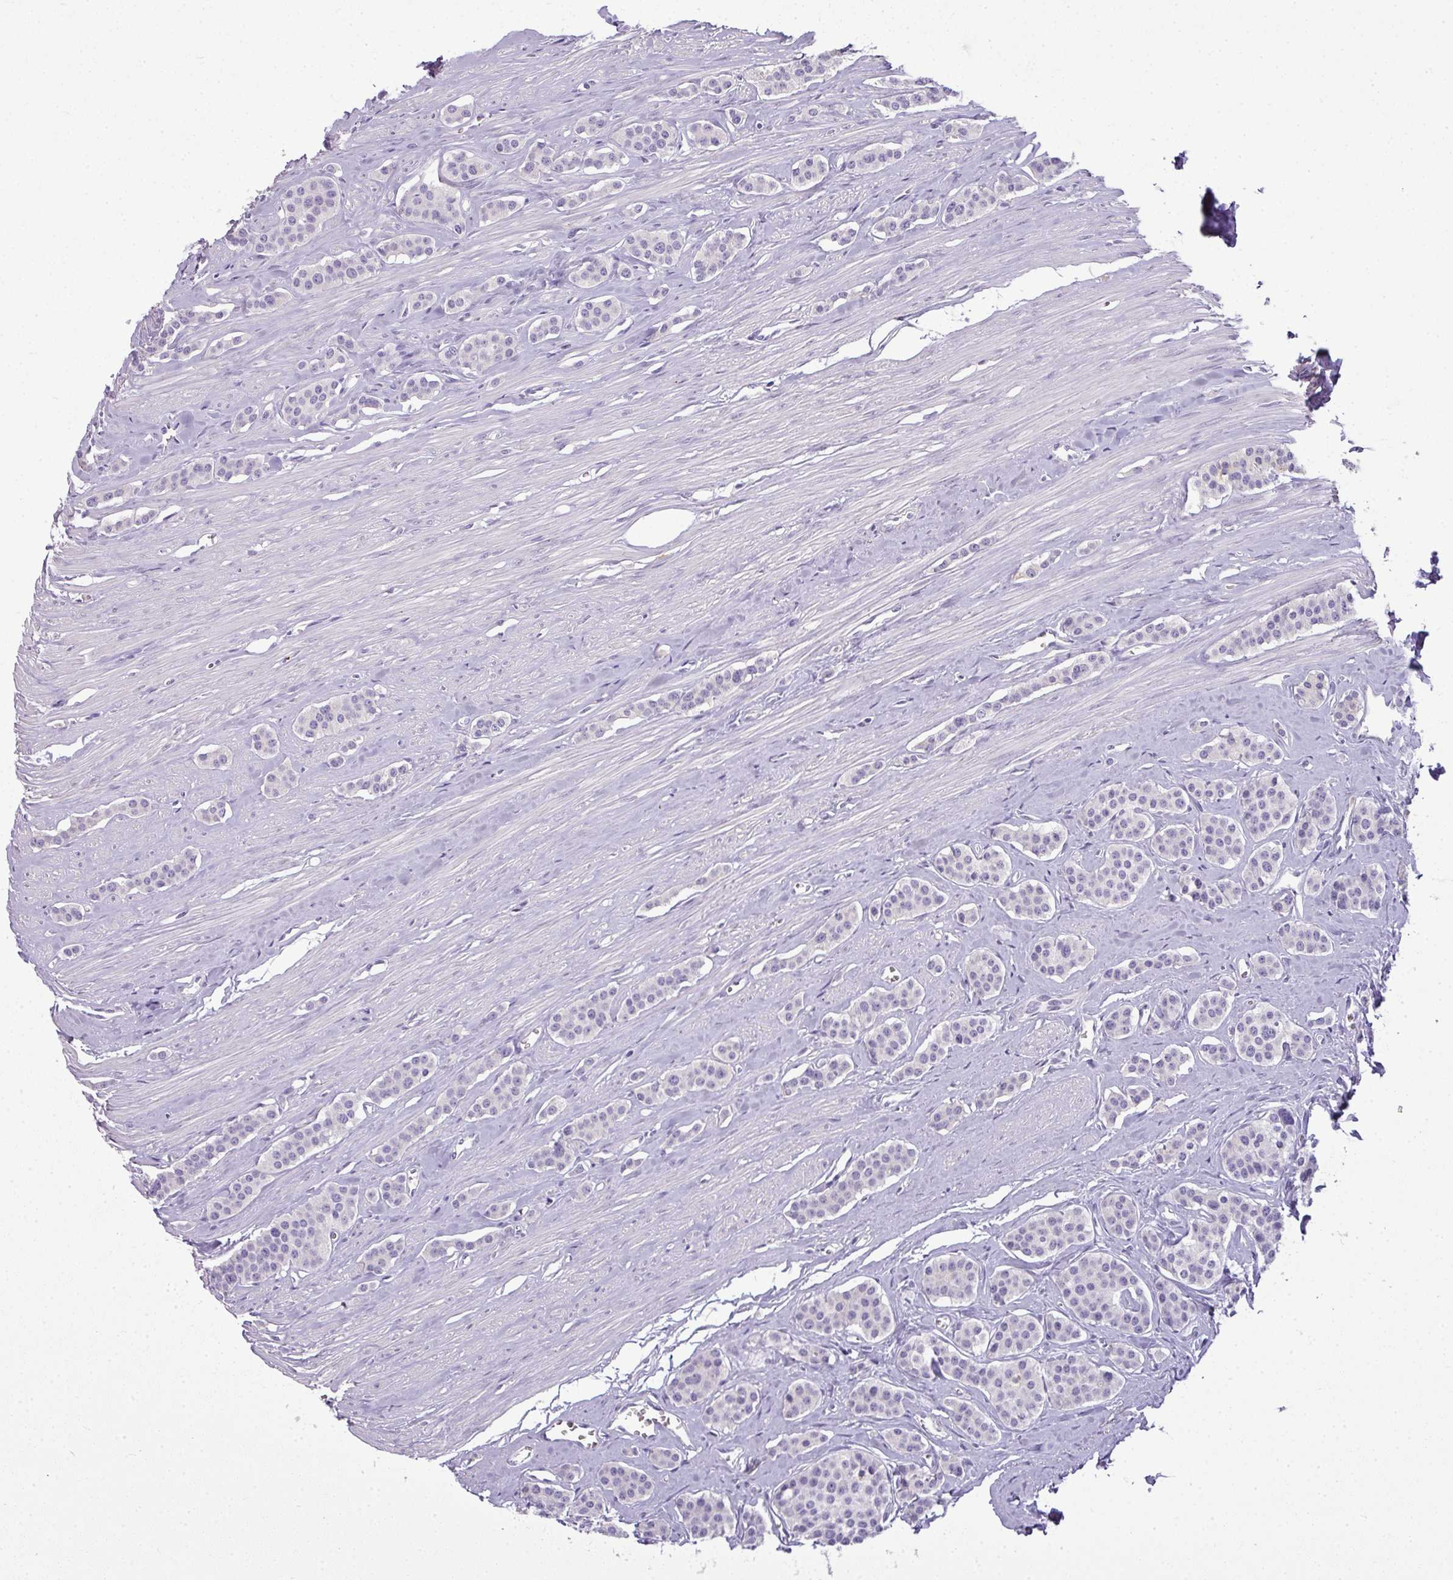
{"staining": {"intensity": "negative", "quantity": "none", "location": "none"}, "tissue": "carcinoid", "cell_type": "Tumor cells", "image_type": "cancer", "snomed": [{"axis": "morphology", "description": "Carcinoid, malignant, NOS"}, {"axis": "topography", "description": "Small intestine"}], "caption": "Carcinoid stained for a protein using immunohistochemistry demonstrates no expression tumor cells.", "gene": "C4B", "patient": {"sex": "male", "age": 60}}